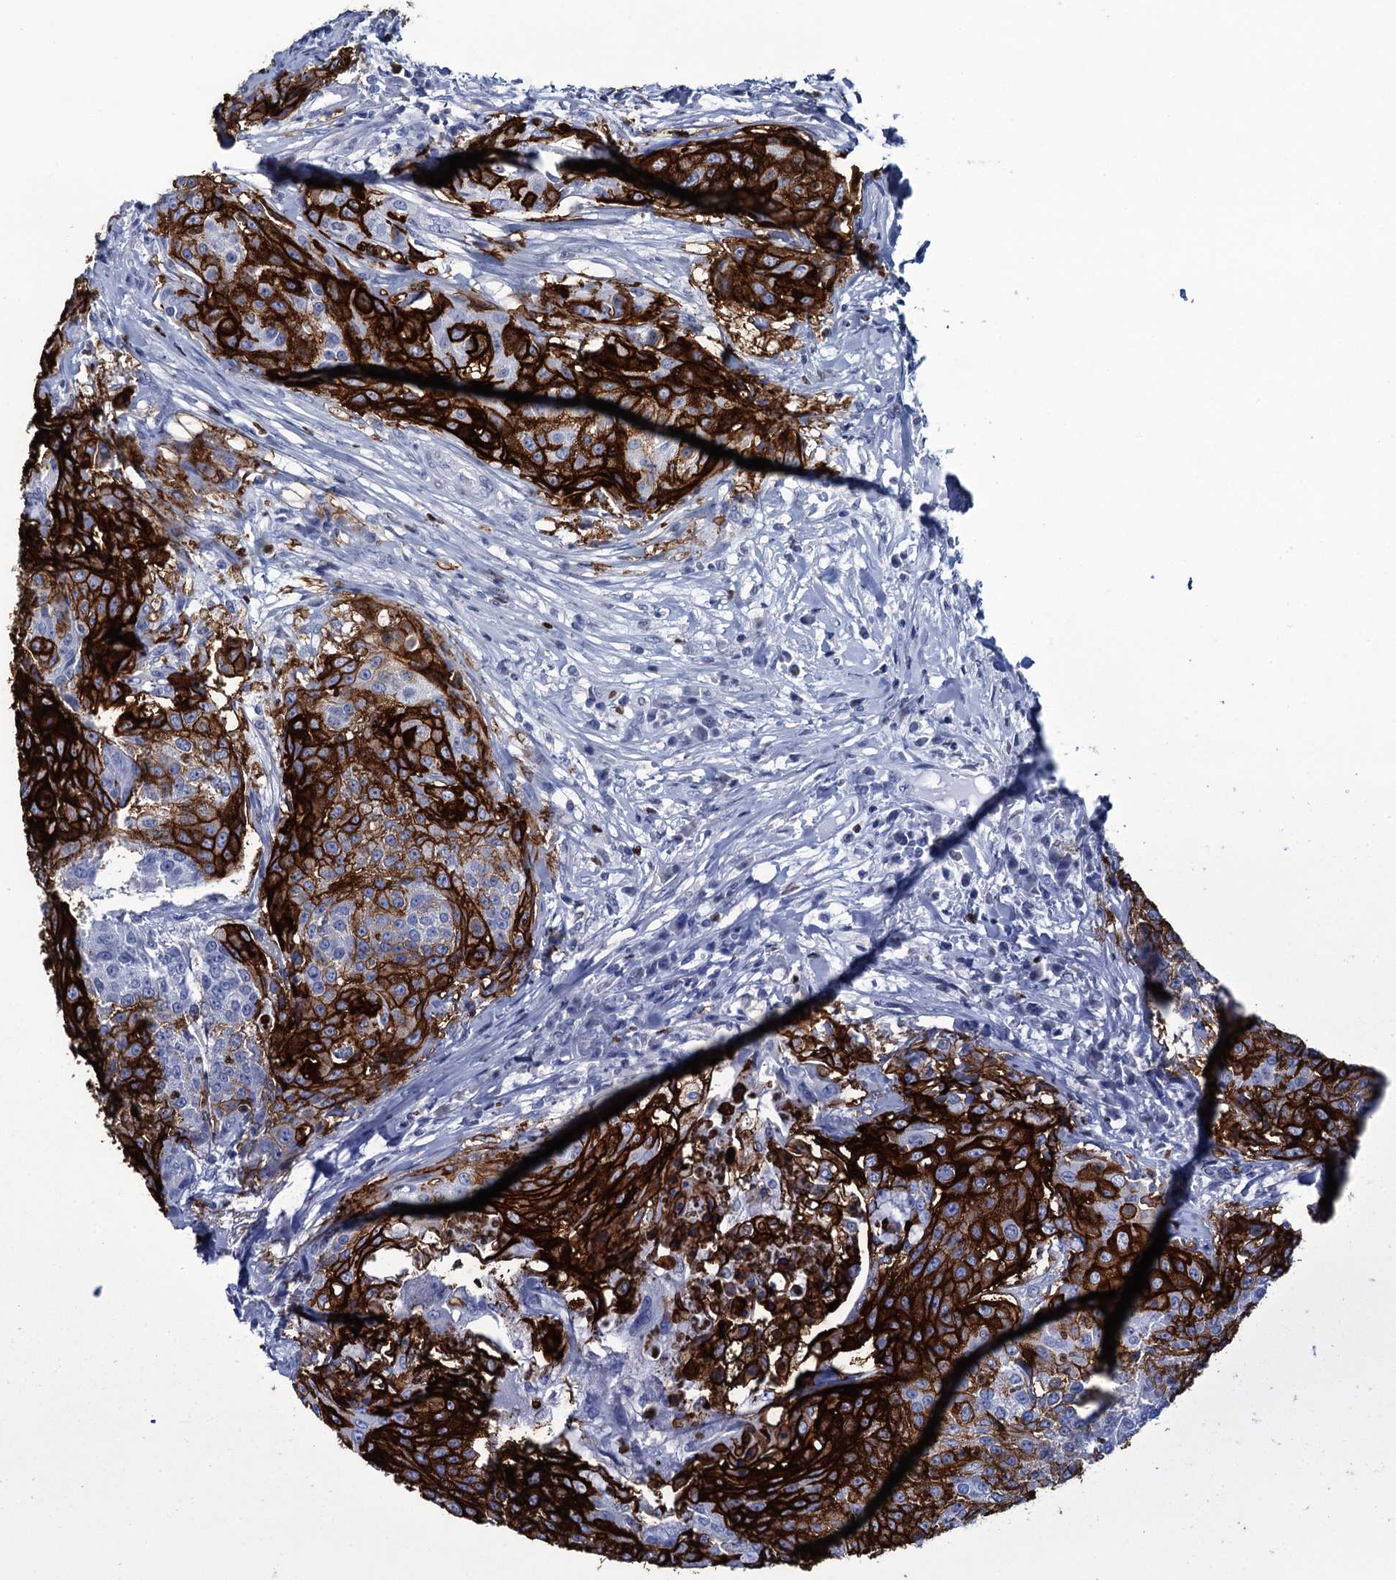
{"staining": {"intensity": "strong", "quantity": ">75%", "location": "cytoplasmic/membranous"}, "tissue": "urothelial cancer", "cell_type": "Tumor cells", "image_type": "cancer", "snomed": [{"axis": "morphology", "description": "Urothelial carcinoma, High grade"}, {"axis": "topography", "description": "Urinary bladder"}], "caption": "Immunohistochemistry (IHC) histopathology image of neoplastic tissue: human urothelial cancer stained using immunohistochemistry (IHC) demonstrates high levels of strong protein expression localized specifically in the cytoplasmic/membranous of tumor cells, appearing as a cytoplasmic/membranous brown color.", "gene": "RHCG", "patient": {"sex": "female", "age": 63}}